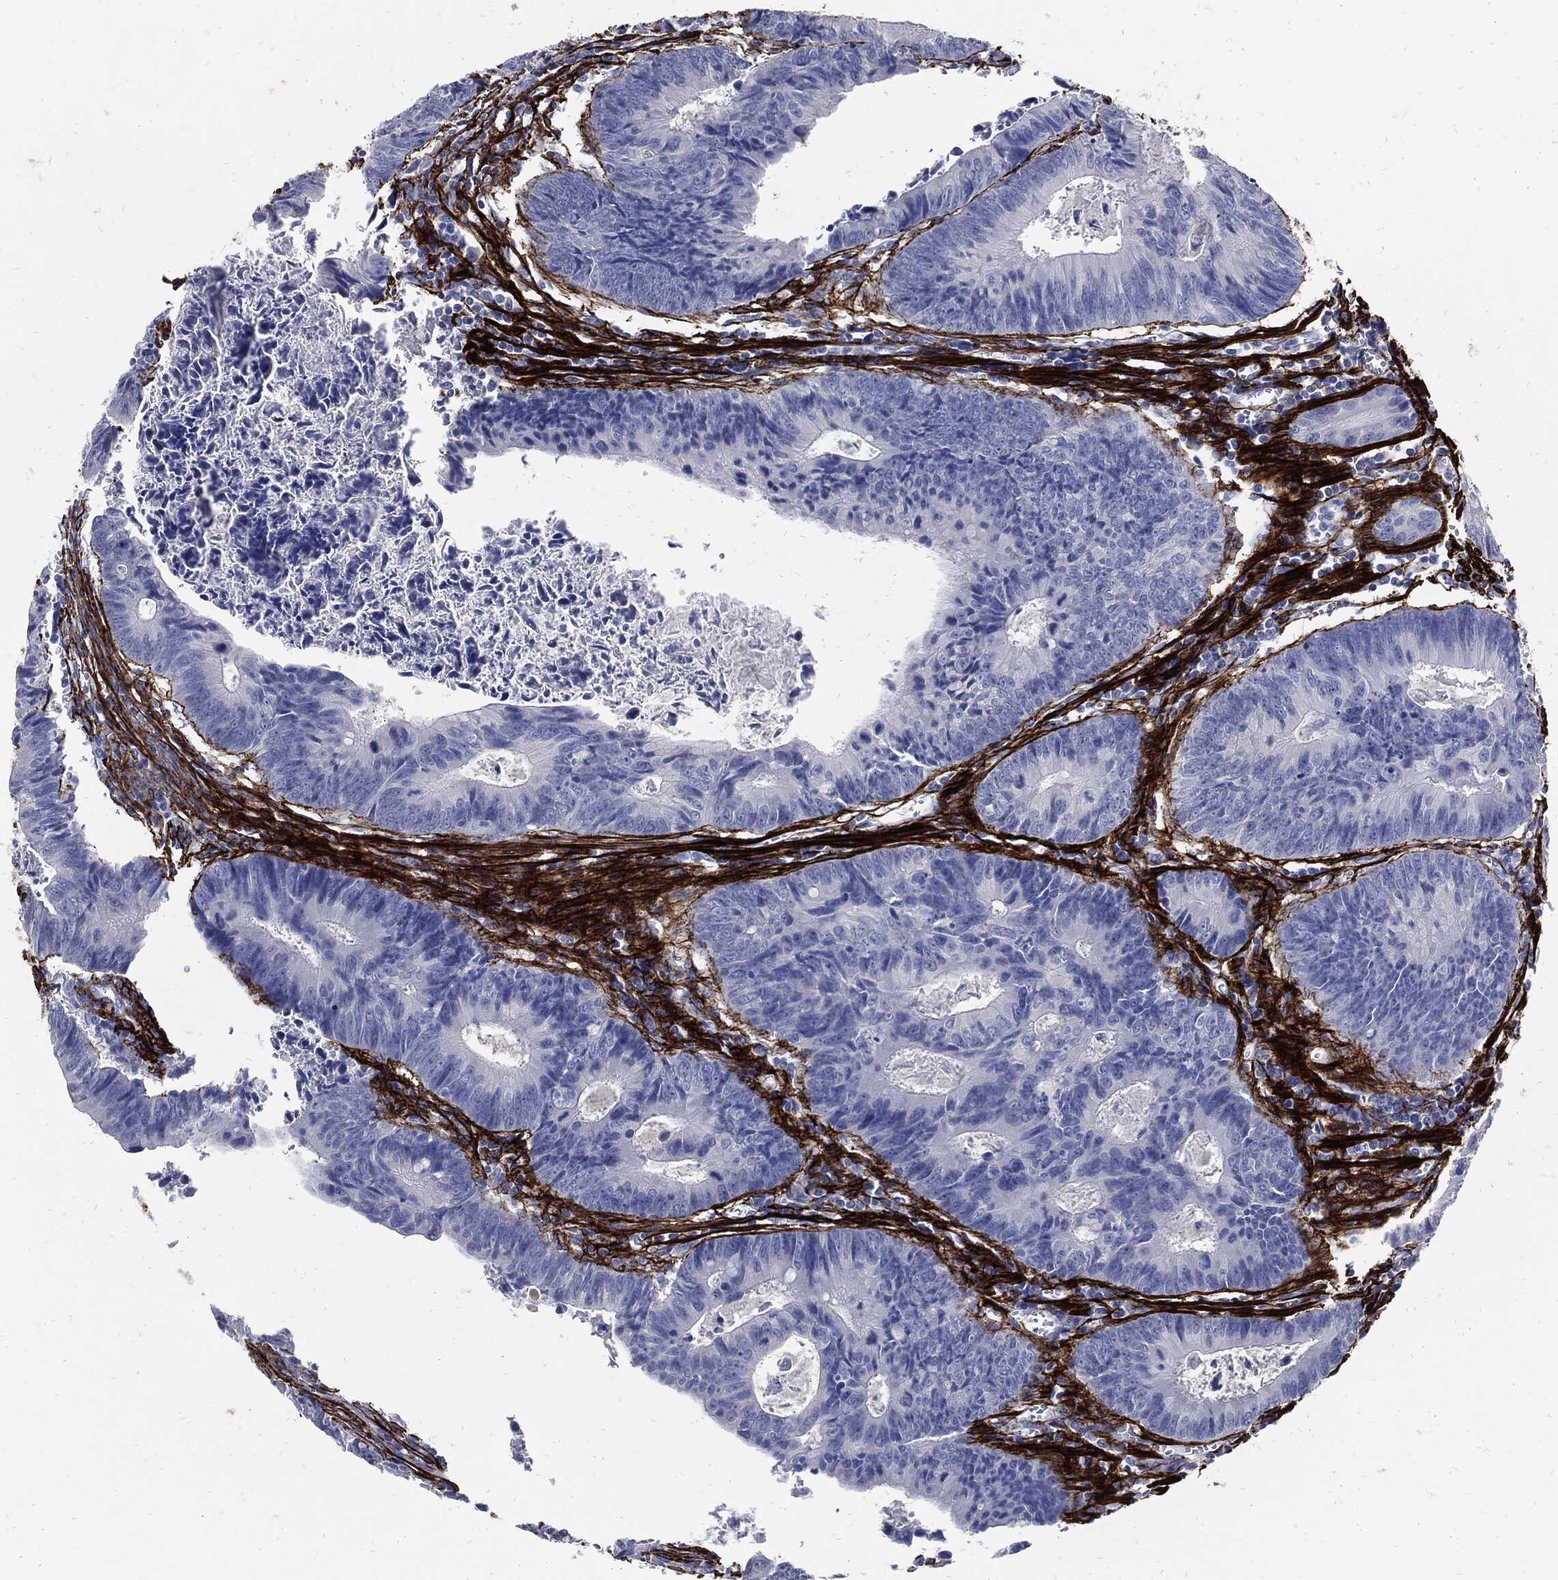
{"staining": {"intensity": "negative", "quantity": "none", "location": "none"}, "tissue": "colorectal cancer", "cell_type": "Tumor cells", "image_type": "cancer", "snomed": [{"axis": "morphology", "description": "Adenocarcinoma, NOS"}, {"axis": "topography", "description": "Colon"}], "caption": "Micrograph shows no protein staining in tumor cells of adenocarcinoma (colorectal) tissue.", "gene": "FBN1", "patient": {"sex": "female", "age": 87}}